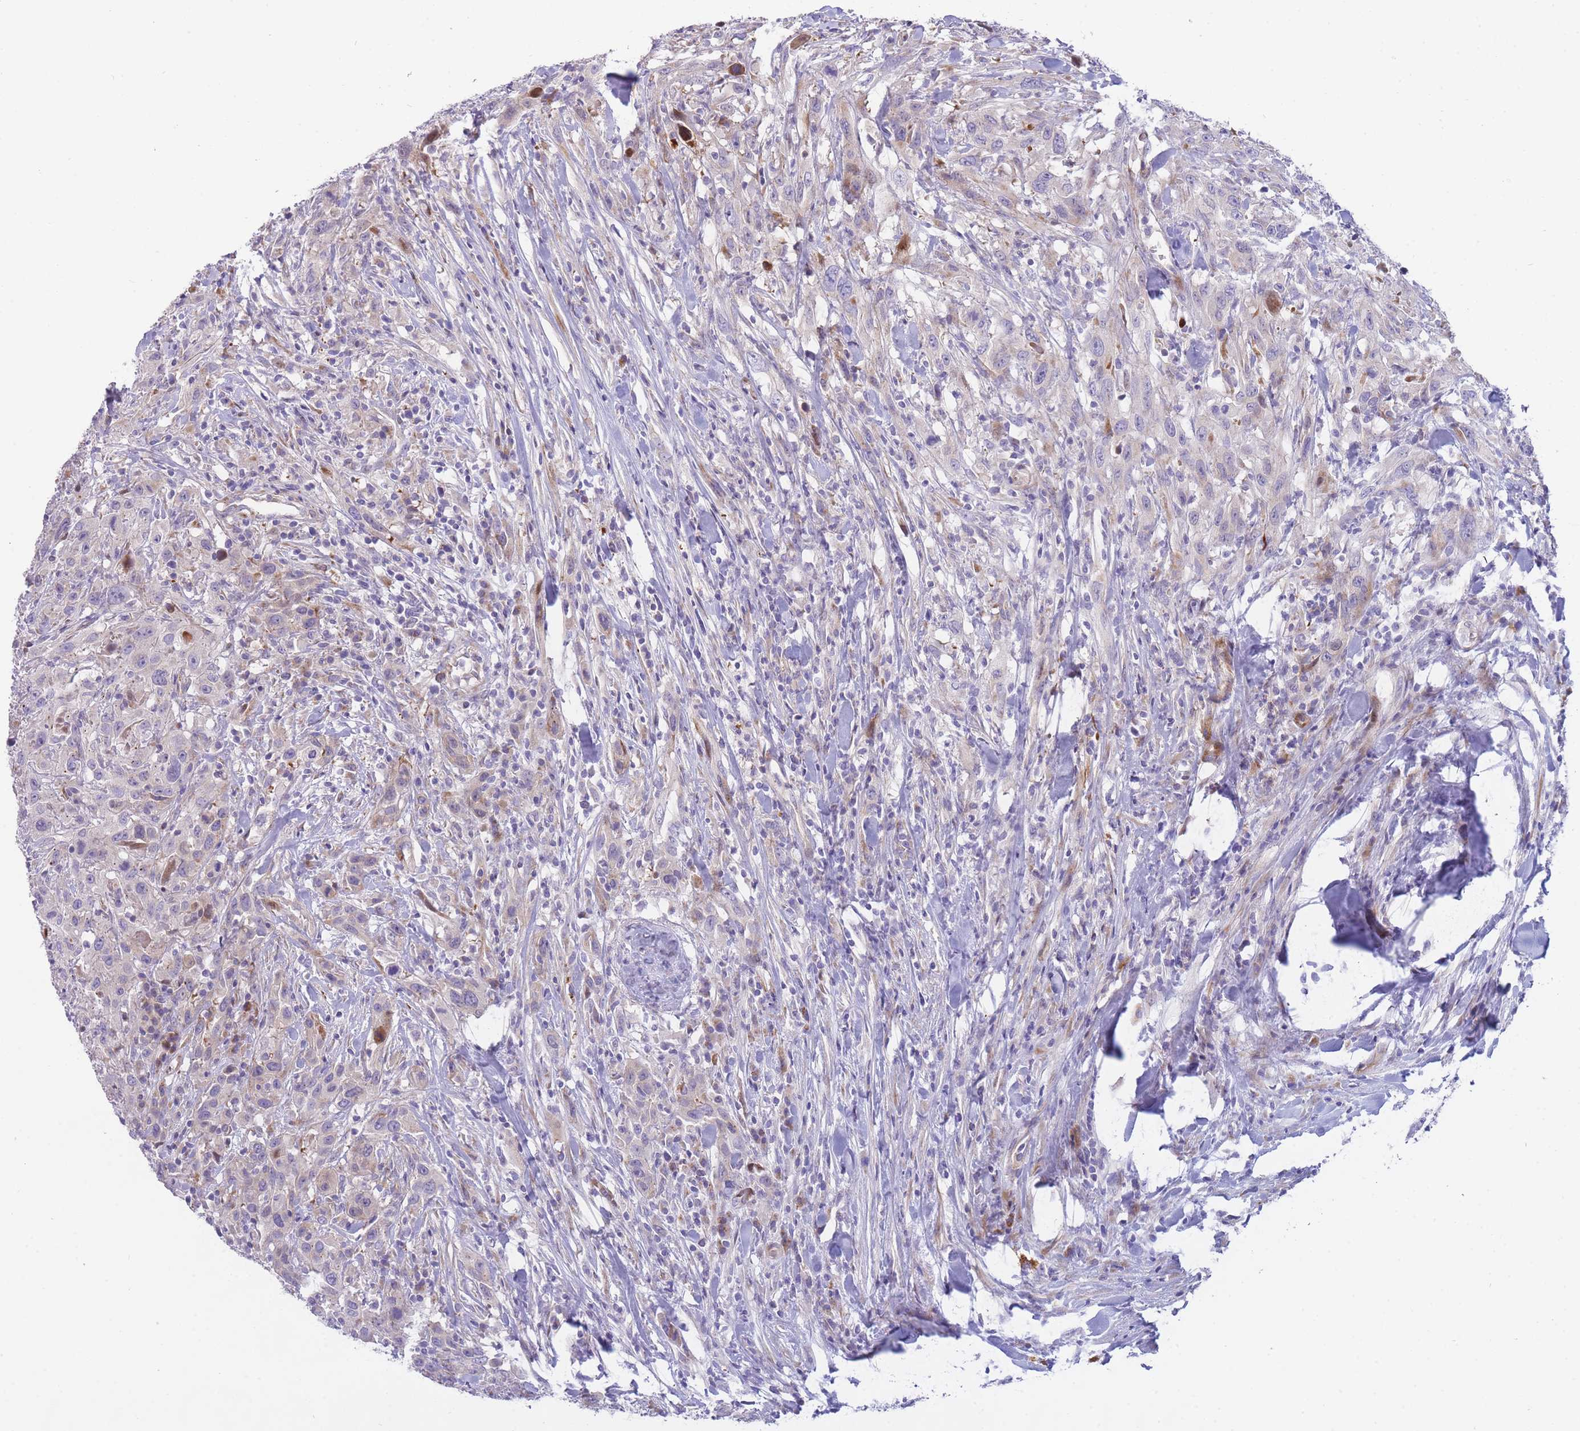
{"staining": {"intensity": "negative", "quantity": "none", "location": "none"}, "tissue": "urothelial cancer", "cell_type": "Tumor cells", "image_type": "cancer", "snomed": [{"axis": "morphology", "description": "Urothelial carcinoma, High grade"}, {"axis": "topography", "description": "Urinary bladder"}], "caption": "IHC of human high-grade urothelial carcinoma displays no positivity in tumor cells.", "gene": "ATP5MC2", "patient": {"sex": "male", "age": 61}}